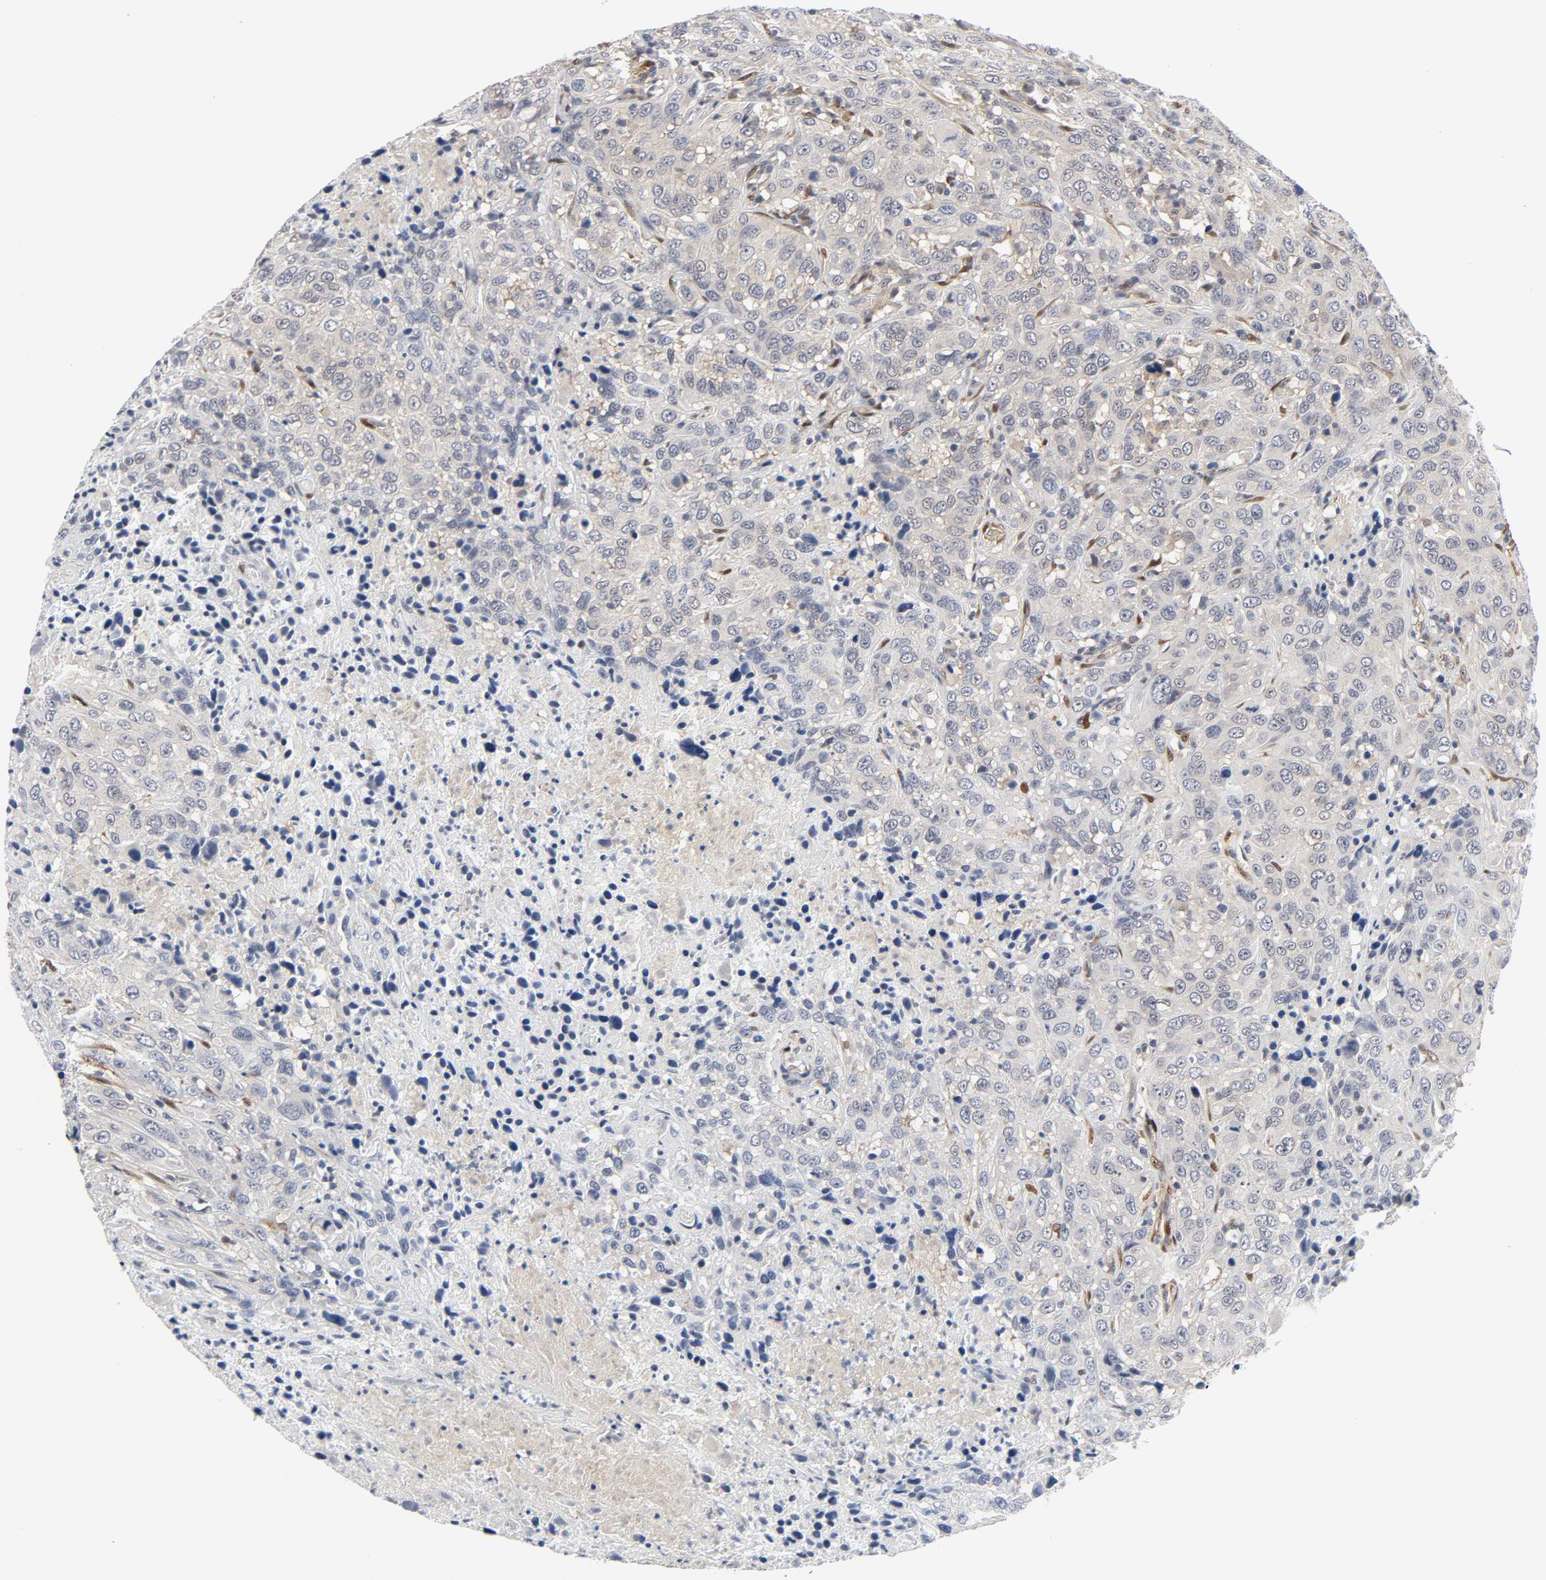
{"staining": {"intensity": "negative", "quantity": "none", "location": "none"}, "tissue": "urothelial cancer", "cell_type": "Tumor cells", "image_type": "cancer", "snomed": [{"axis": "morphology", "description": "Urothelial carcinoma, High grade"}, {"axis": "topography", "description": "Urinary bladder"}], "caption": "IHC photomicrograph of high-grade urothelial carcinoma stained for a protein (brown), which demonstrates no expression in tumor cells.", "gene": "PTEN", "patient": {"sex": "male", "age": 61}}